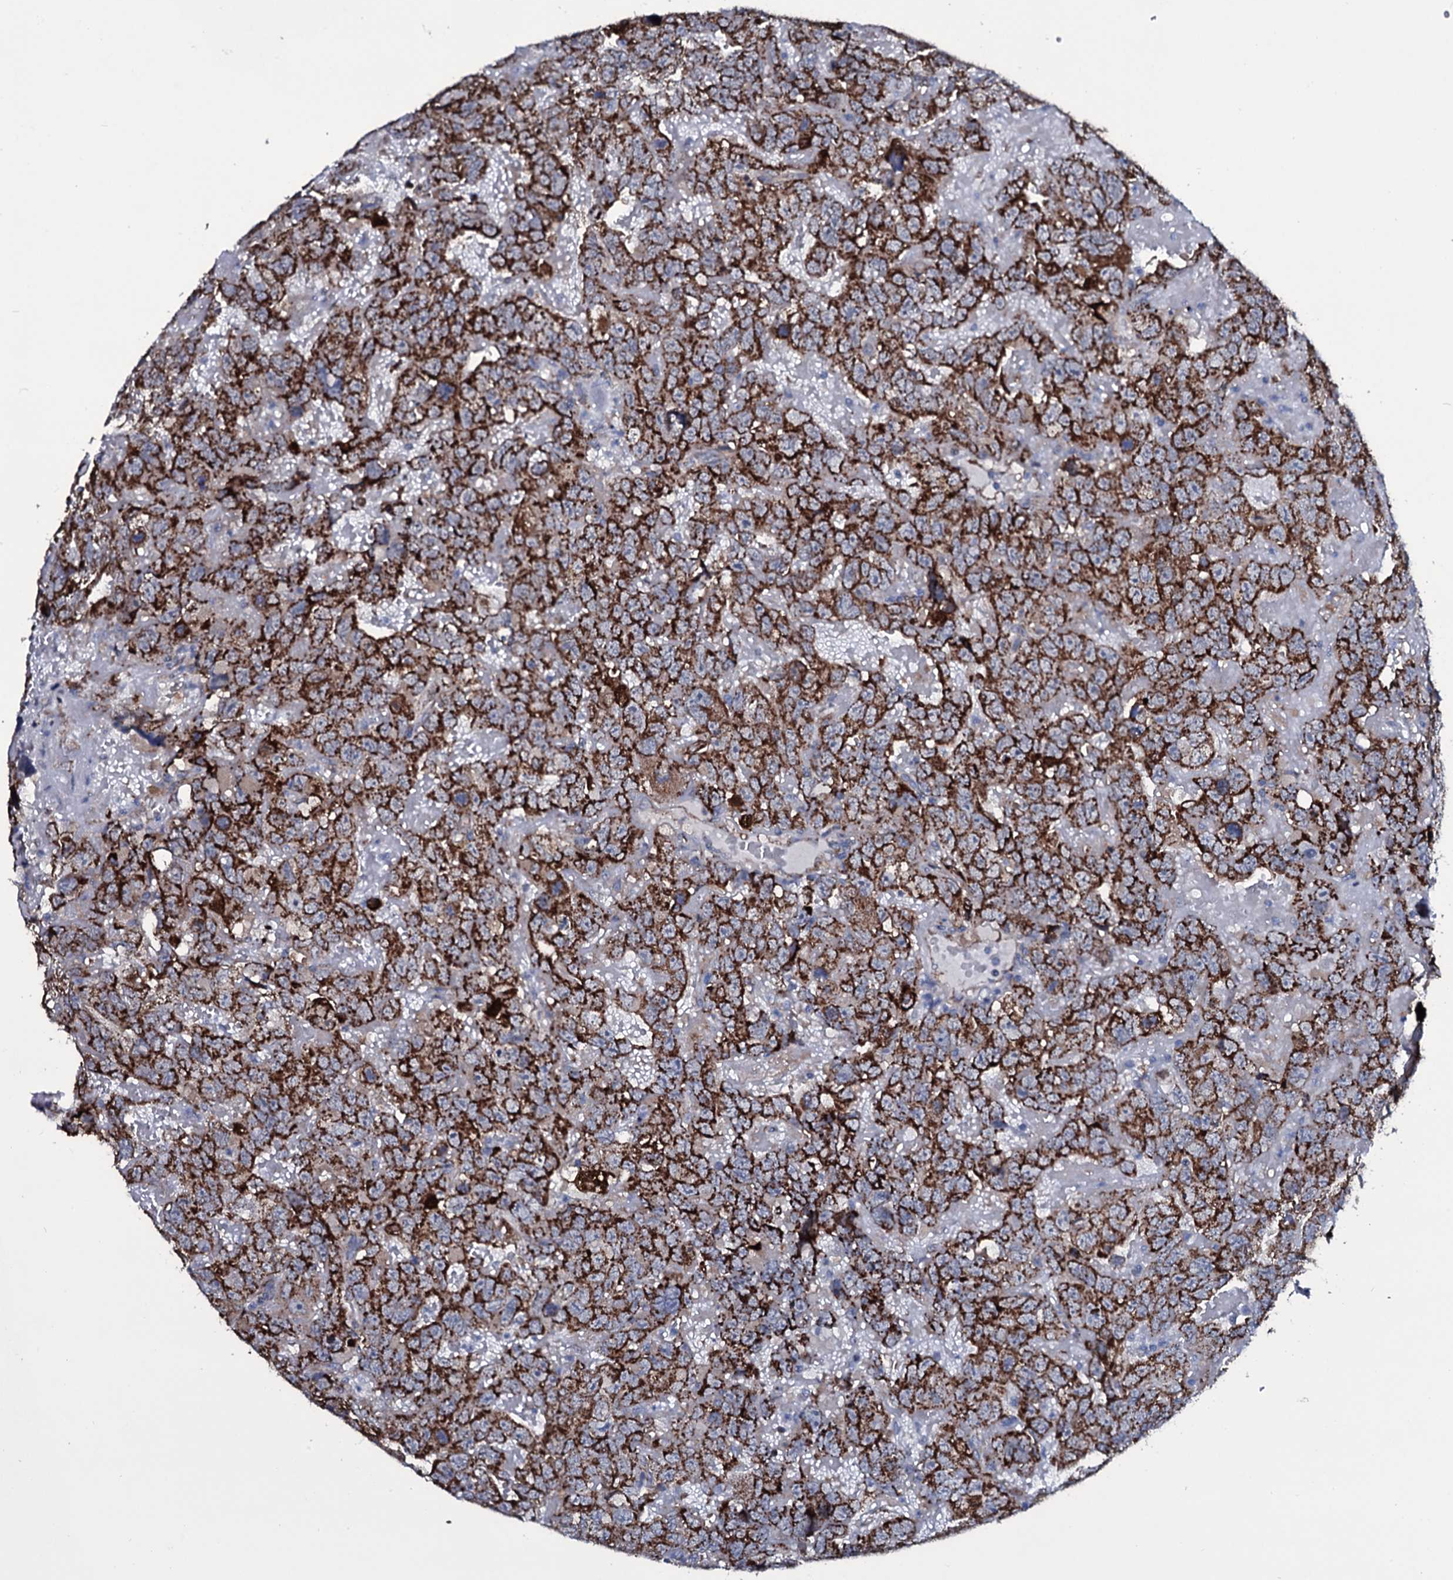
{"staining": {"intensity": "strong", "quantity": ">75%", "location": "cytoplasmic/membranous"}, "tissue": "testis cancer", "cell_type": "Tumor cells", "image_type": "cancer", "snomed": [{"axis": "morphology", "description": "Carcinoma, Embryonal, NOS"}, {"axis": "topography", "description": "Testis"}], "caption": "This photomicrograph displays testis cancer (embryonal carcinoma) stained with immunohistochemistry (IHC) to label a protein in brown. The cytoplasmic/membranous of tumor cells show strong positivity for the protein. Nuclei are counter-stained blue.", "gene": "WIPF3", "patient": {"sex": "male", "age": 45}}